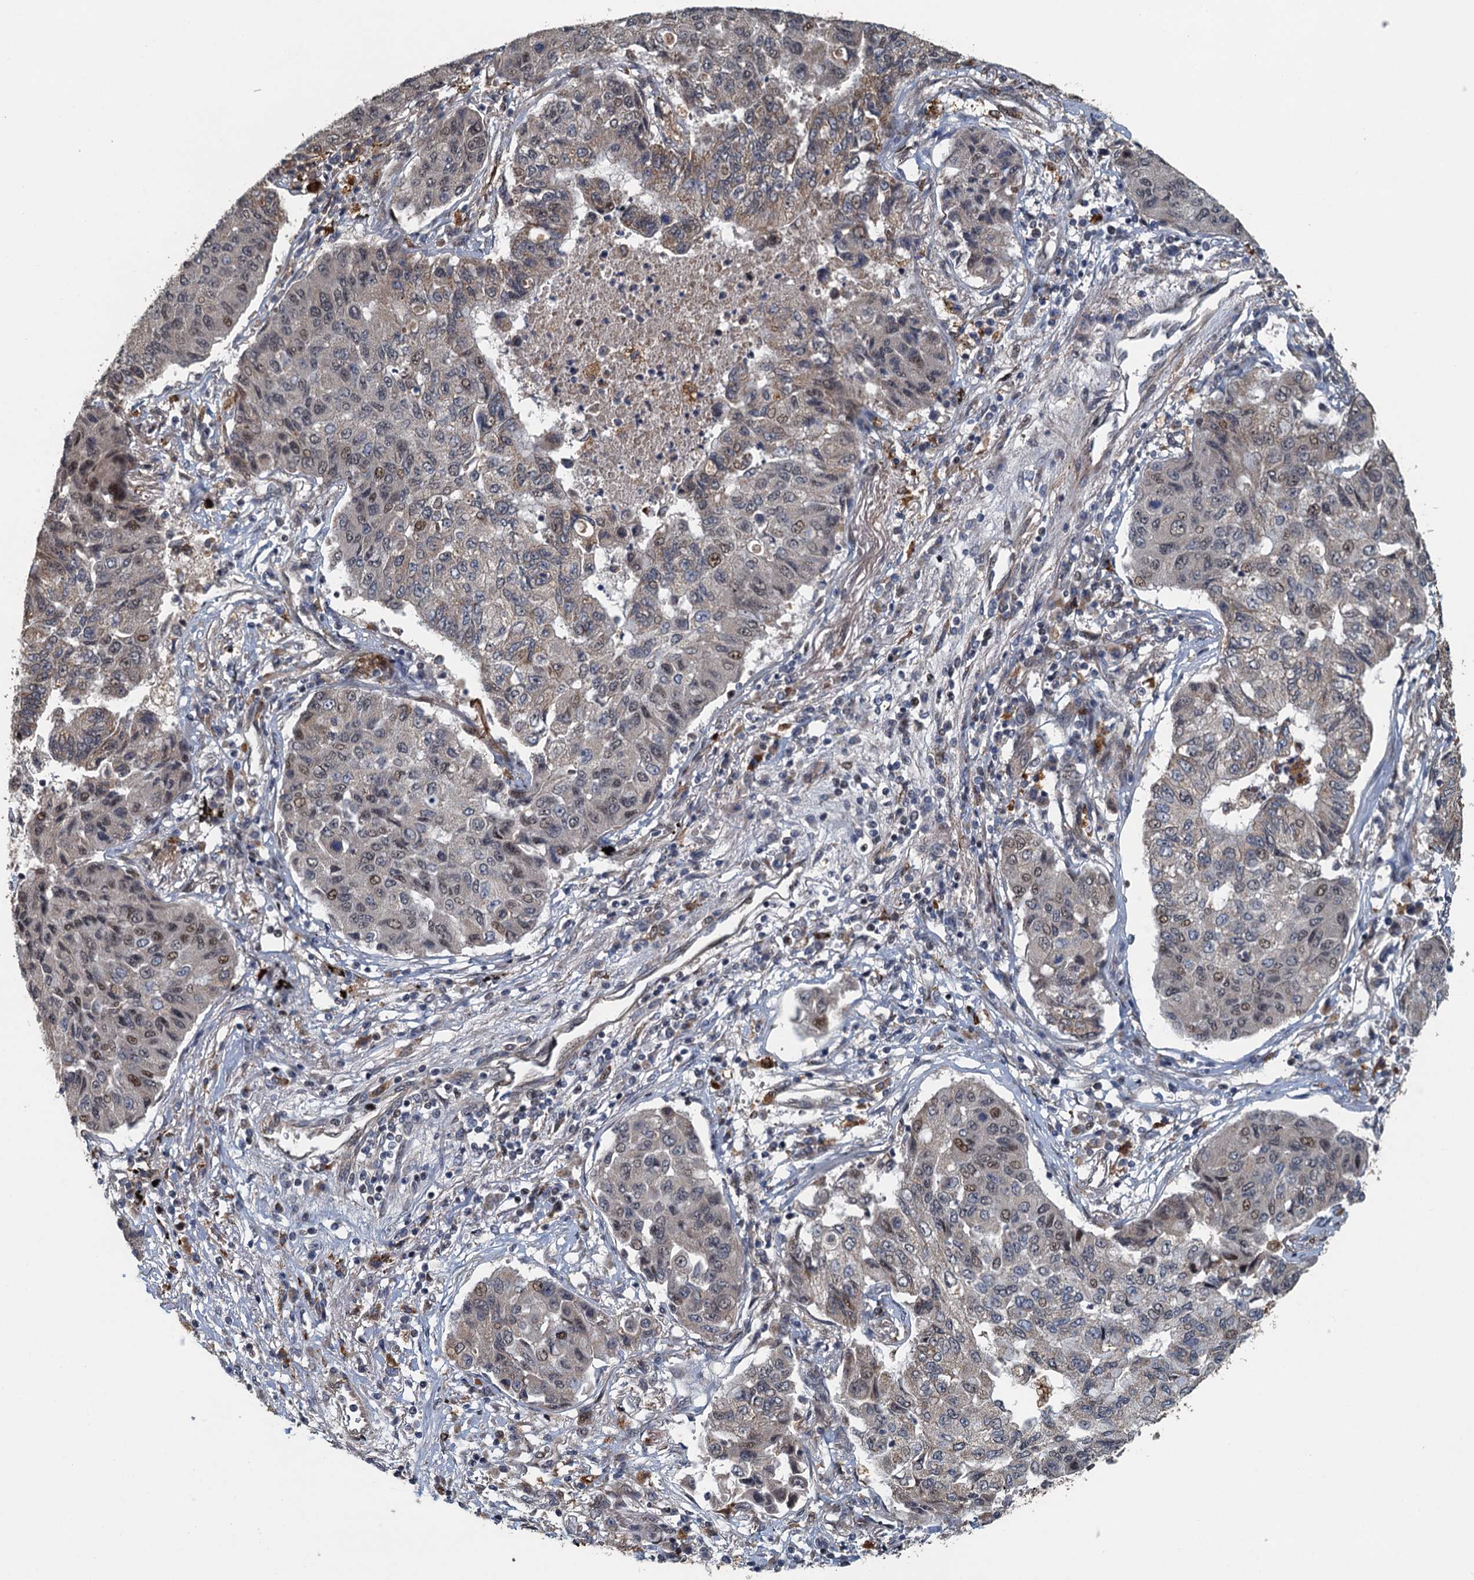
{"staining": {"intensity": "weak", "quantity": "<25%", "location": "cytoplasmic/membranous,nuclear"}, "tissue": "lung cancer", "cell_type": "Tumor cells", "image_type": "cancer", "snomed": [{"axis": "morphology", "description": "Squamous cell carcinoma, NOS"}, {"axis": "topography", "description": "Lung"}], "caption": "Squamous cell carcinoma (lung) was stained to show a protein in brown. There is no significant positivity in tumor cells. Brightfield microscopy of immunohistochemistry (IHC) stained with DAB (brown) and hematoxylin (blue), captured at high magnification.", "gene": "AGRN", "patient": {"sex": "male", "age": 74}}